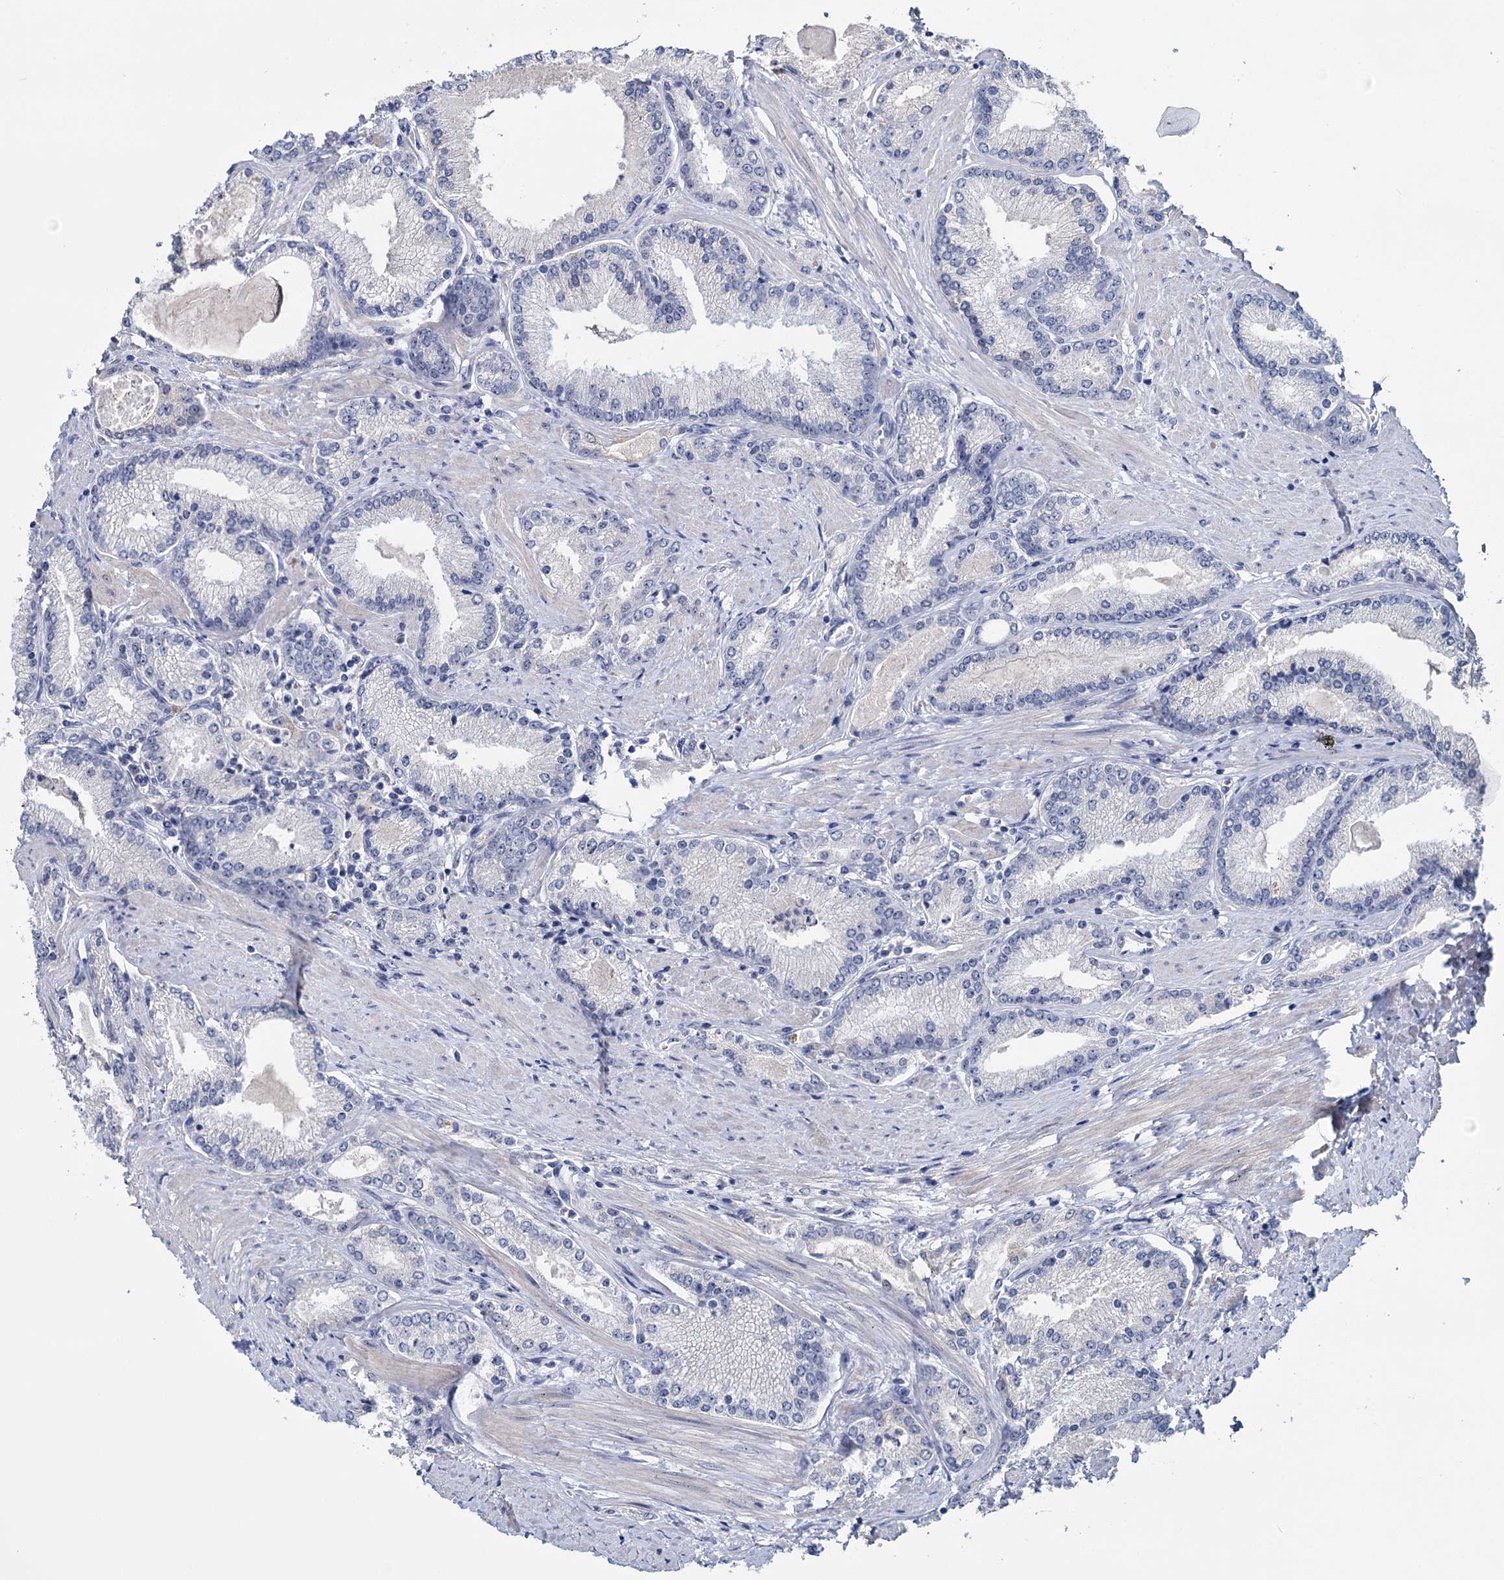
{"staining": {"intensity": "negative", "quantity": "none", "location": "none"}, "tissue": "prostate cancer", "cell_type": "Tumor cells", "image_type": "cancer", "snomed": [{"axis": "morphology", "description": "Adenocarcinoma, High grade"}, {"axis": "topography", "description": "Prostate"}], "caption": "An immunohistochemistry micrograph of high-grade adenocarcinoma (prostate) is shown. There is no staining in tumor cells of high-grade adenocarcinoma (prostate).", "gene": "SFN", "patient": {"sex": "male", "age": 66}}